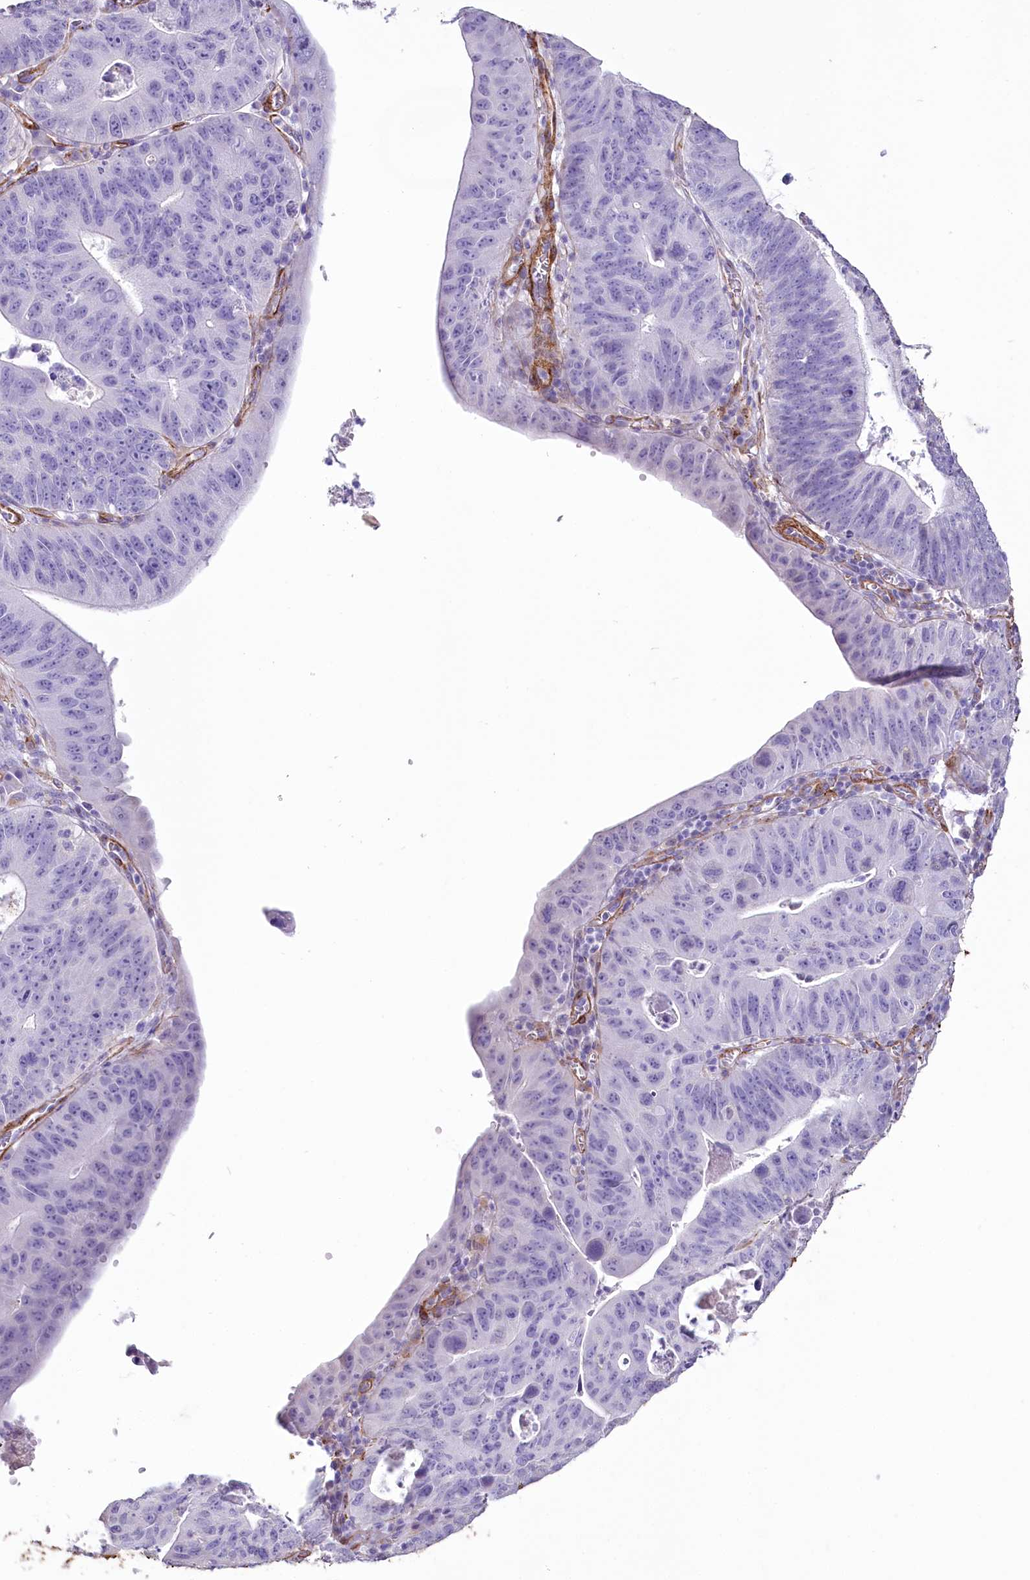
{"staining": {"intensity": "negative", "quantity": "none", "location": "none"}, "tissue": "stomach cancer", "cell_type": "Tumor cells", "image_type": "cancer", "snomed": [{"axis": "morphology", "description": "Adenocarcinoma, NOS"}, {"axis": "topography", "description": "Stomach"}], "caption": "Adenocarcinoma (stomach) was stained to show a protein in brown. There is no significant positivity in tumor cells. (Immunohistochemistry, brightfield microscopy, high magnification).", "gene": "SYNPO2", "patient": {"sex": "male", "age": 59}}